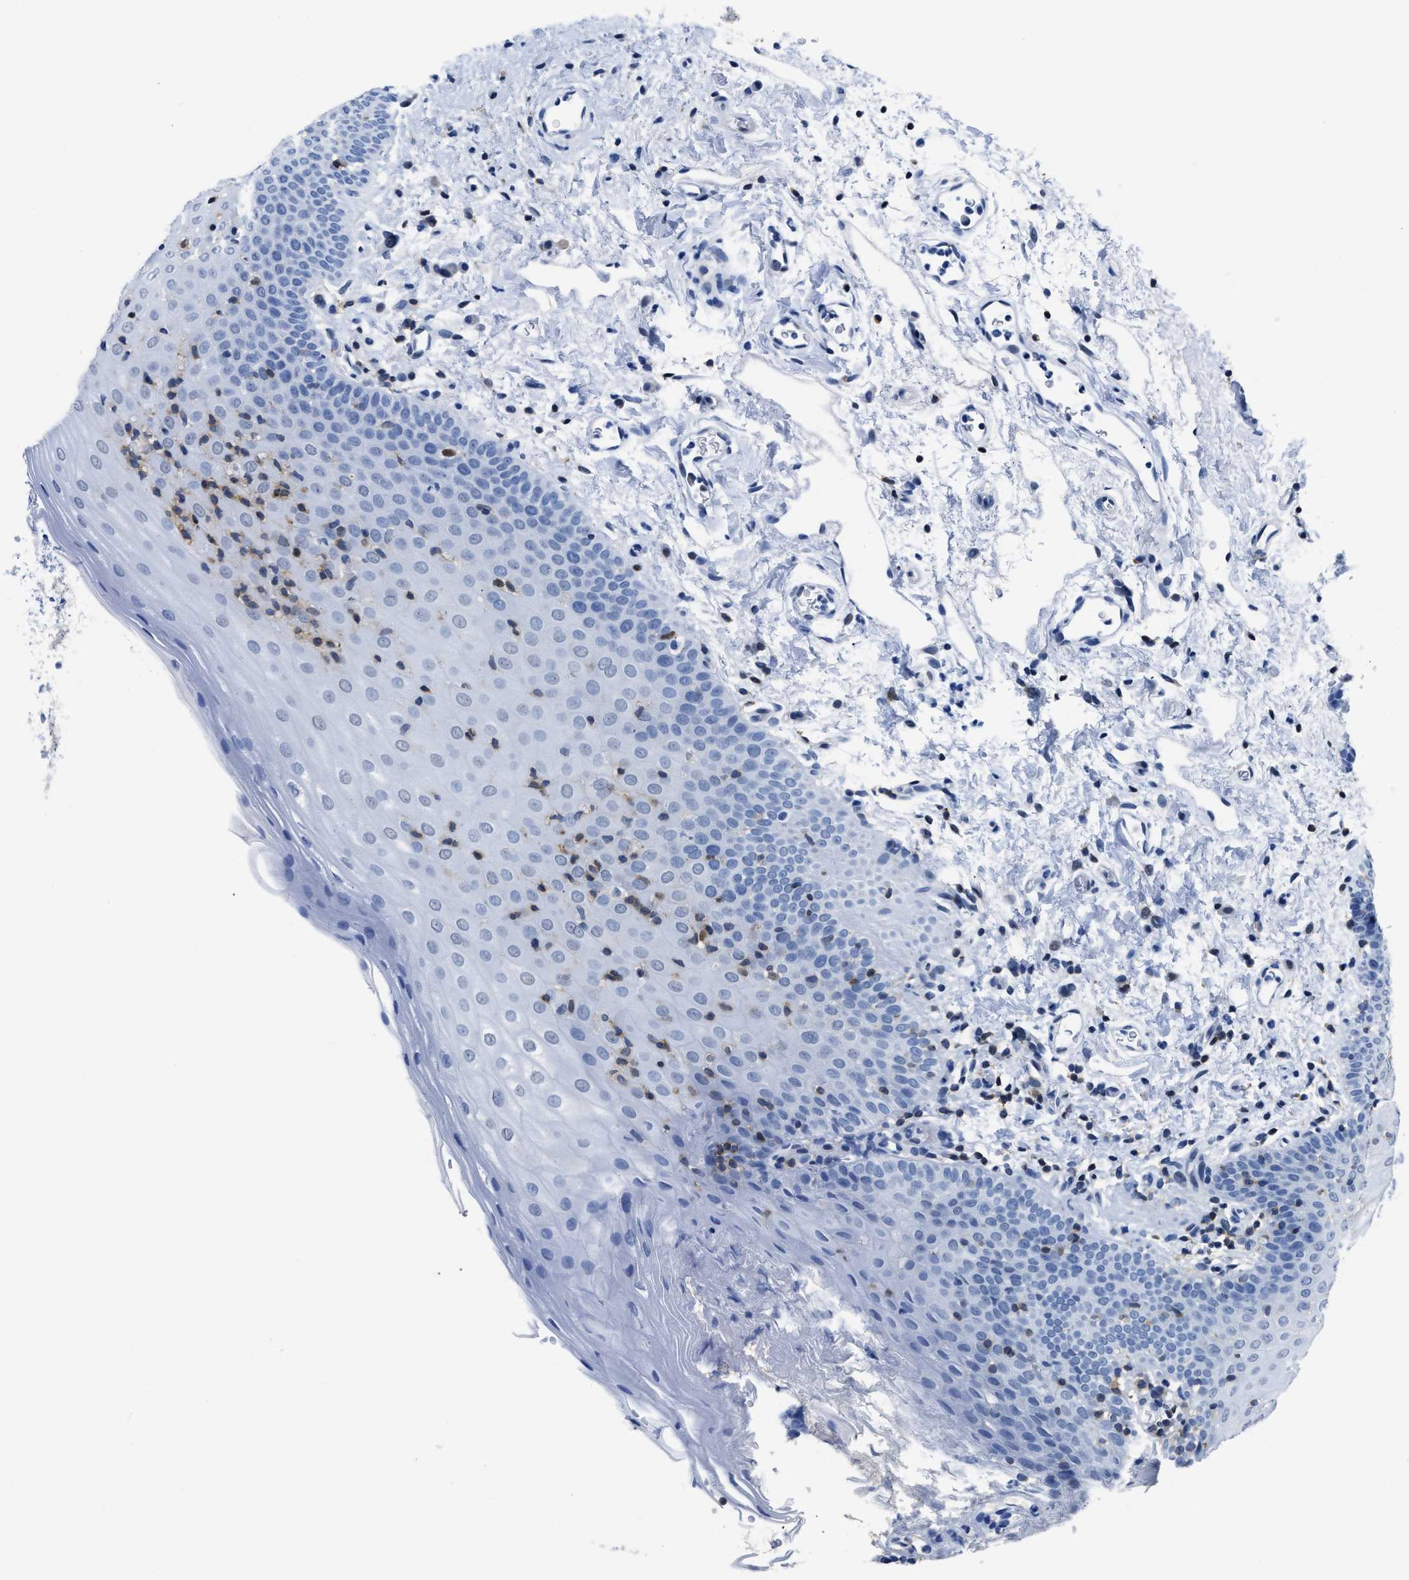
{"staining": {"intensity": "negative", "quantity": "none", "location": "none"}, "tissue": "oral mucosa", "cell_type": "Squamous epithelial cells", "image_type": "normal", "snomed": [{"axis": "morphology", "description": "Normal tissue, NOS"}, {"axis": "topography", "description": "Oral tissue"}], "caption": "DAB immunohistochemical staining of unremarkable human oral mucosa displays no significant staining in squamous epithelial cells. The staining is performed using DAB (3,3'-diaminobenzidine) brown chromogen with nuclei counter-stained in using hematoxylin.", "gene": "NFATC2", "patient": {"sex": "male", "age": 66}}